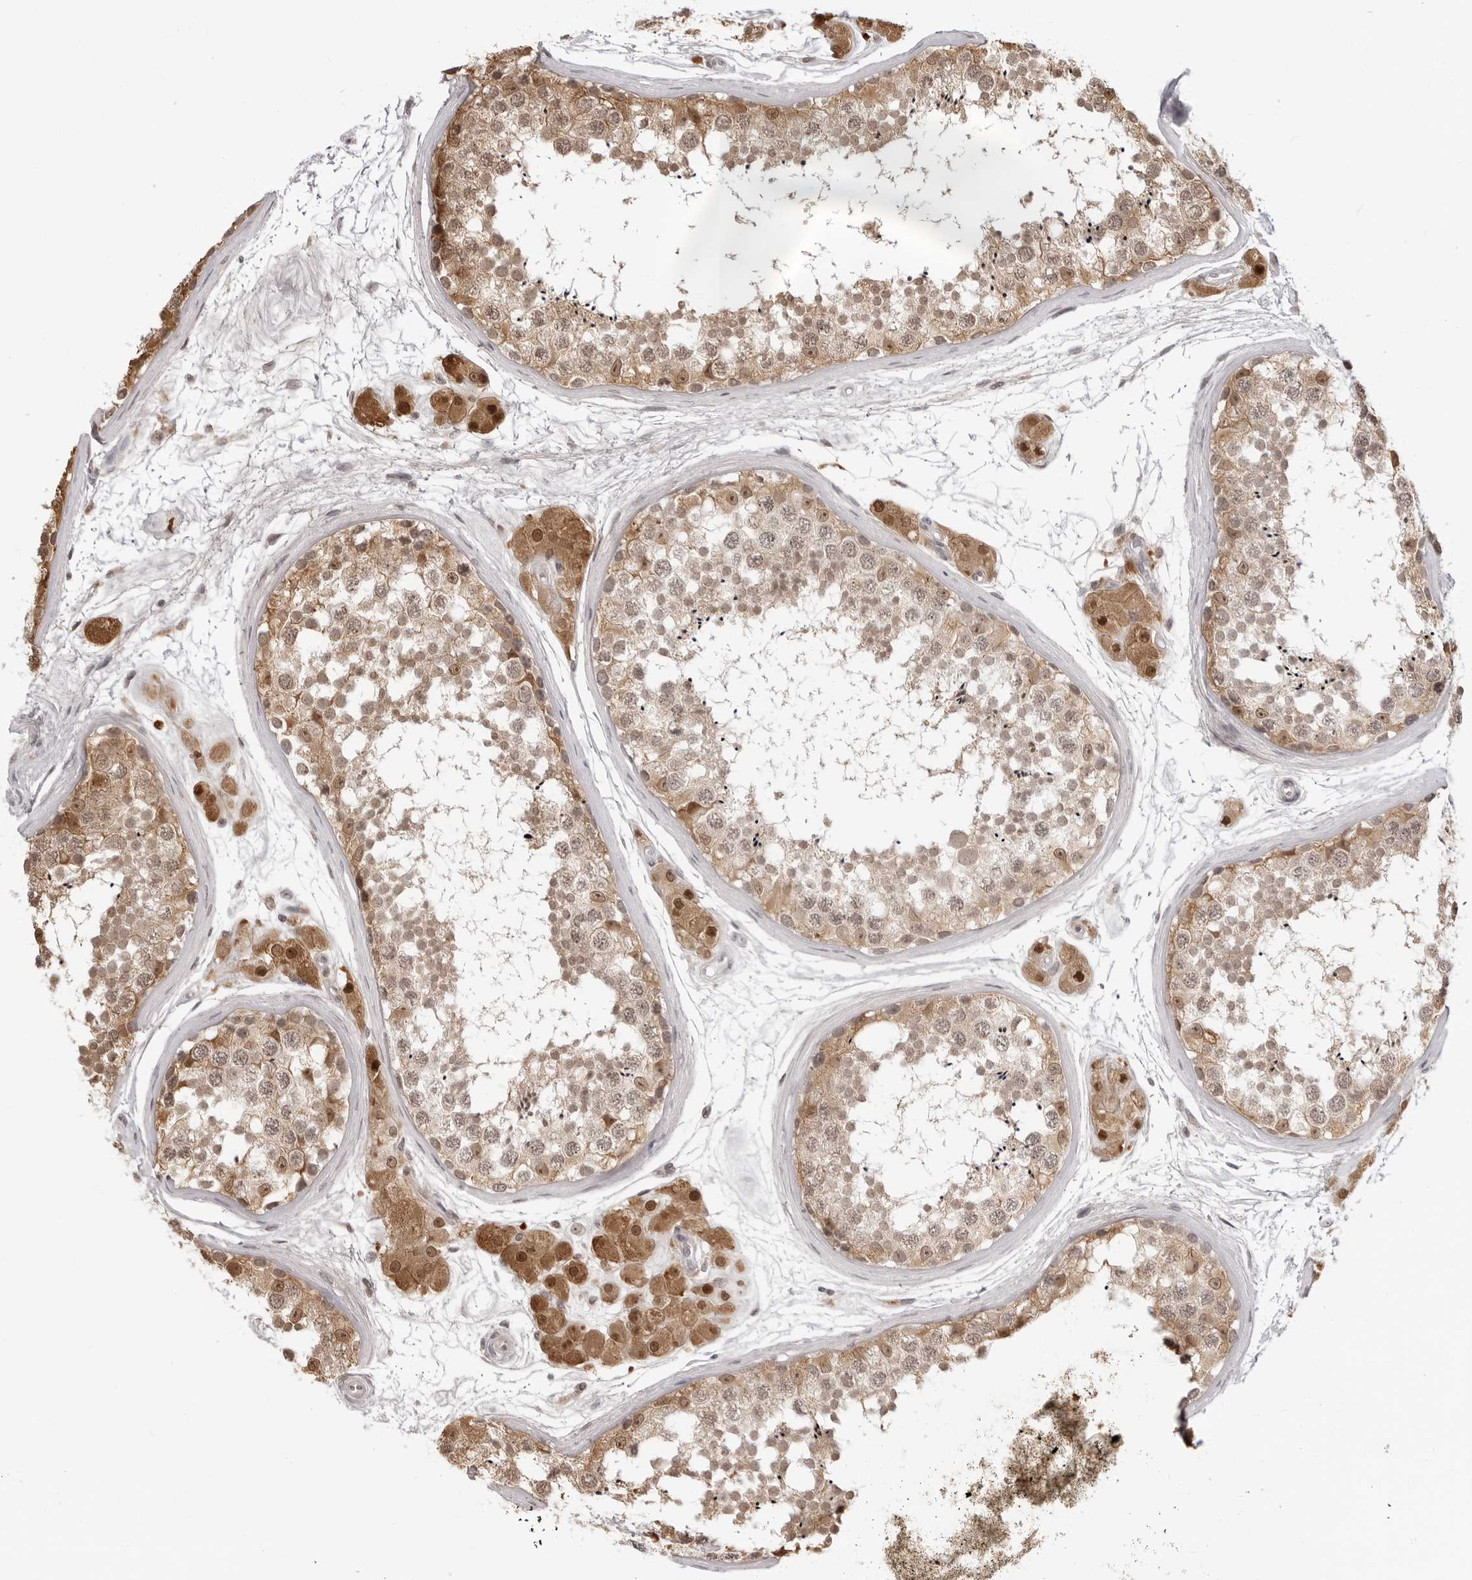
{"staining": {"intensity": "moderate", "quantity": ">75%", "location": "cytoplasmic/membranous,nuclear"}, "tissue": "testis", "cell_type": "Cells in seminiferous ducts", "image_type": "normal", "snomed": [{"axis": "morphology", "description": "Normal tissue, NOS"}, {"axis": "topography", "description": "Testis"}], "caption": "Protein expression by IHC displays moderate cytoplasmic/membranous,nuclear expression in approximately >75% of cells in seminiferous ducts in benign testis.", "gene": "SRGAP2", "patient": {"sex": "male", "age": 56}}